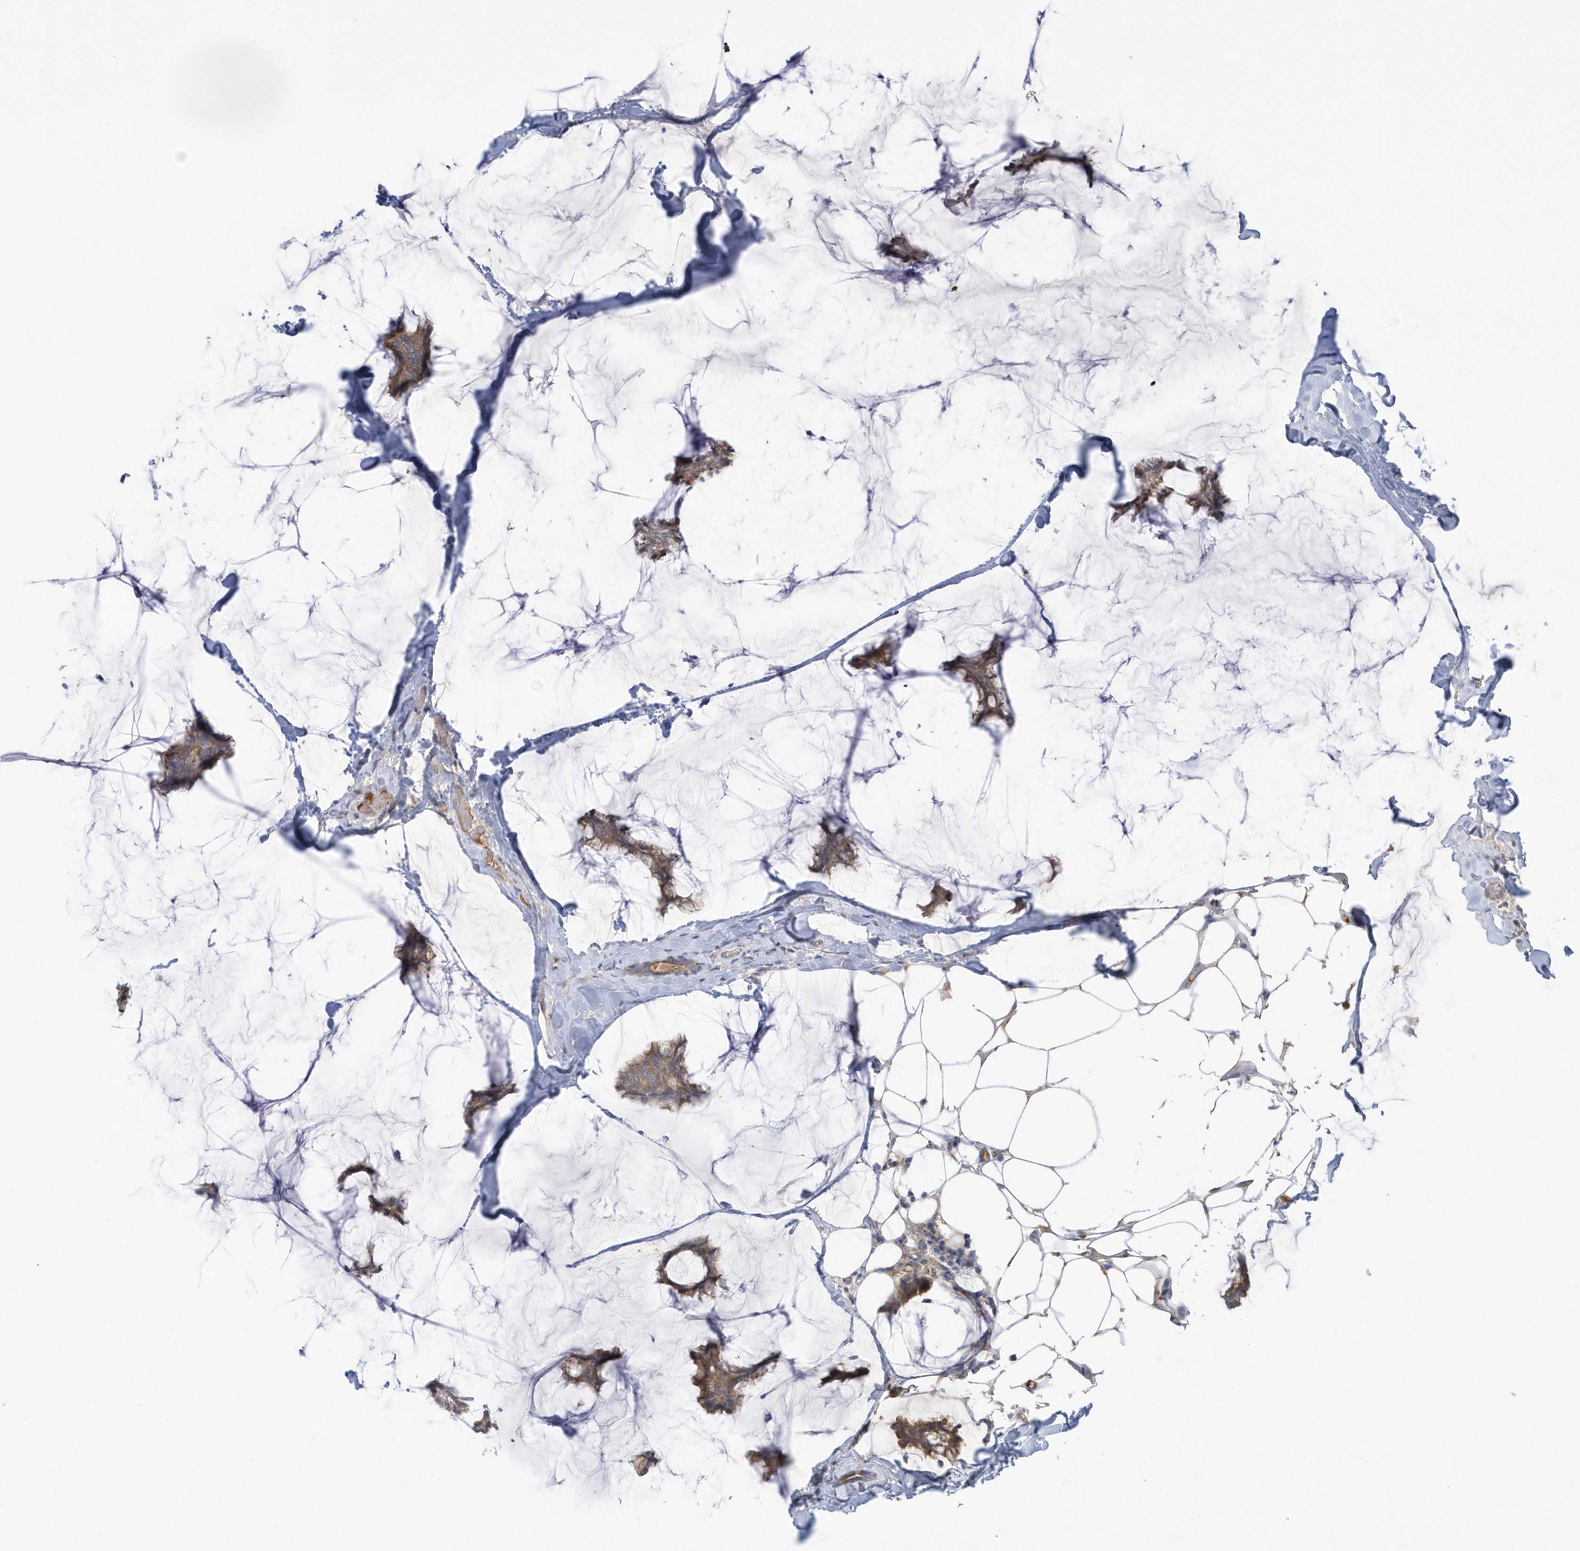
{"staining": {"intensity": "moderate", "quantity": ">75%", "location": "cytoplasmic/membranous"}, "tissue": "breast cancer", "cell_type": "Tumor cells", "image_type": "cancer", "snomed": [{"axis": "morphology", "description": "Duct carcinoma"}, {"axis": "topography", "description": "Breast"}], "caption": "Breast cancer tissue displays moderate cytoplasmic/membranous expression in about >75% of tumor cells", "gene": "SEMA3D", "patient": {"sex": "female", "age": 93}}